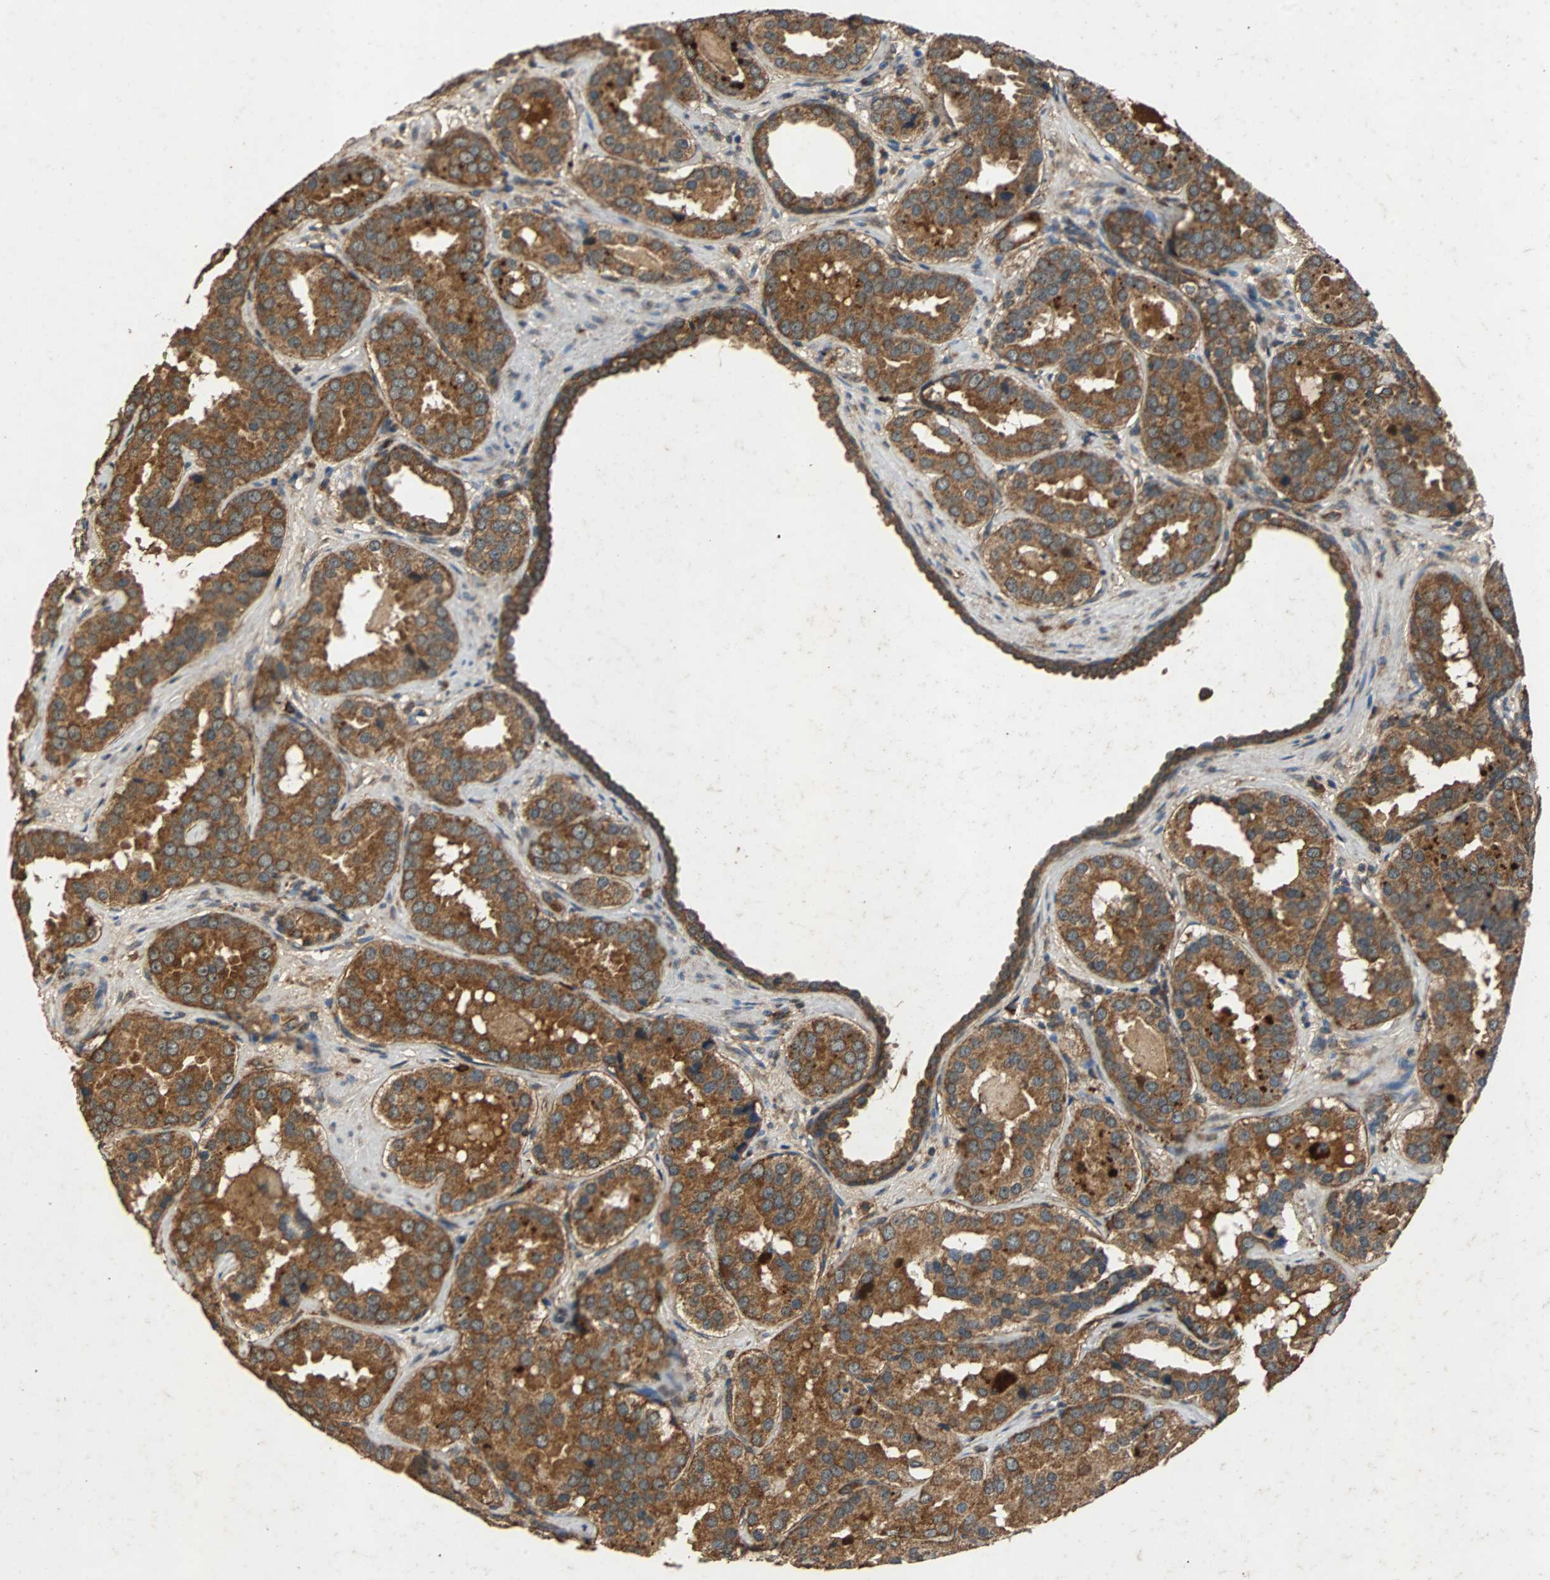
{"staining": {"intensity": "strong", "quantity": ">75%", "location": "cytoplasmic/membranous"}, "tissue": "prostate cancer", "cell_type": "Tumor cells", "image_type": "cancer", "snomed": [{"axis": "morphology", "description": "Adenocarcinoma, Low grade"}, {"axis": "topography", "description": "Prostate"}], "caption": "Immunohistochemical staining of prostate cancer (low-grade adenocarcinoma) demonstrates strong cytoplasmic/membranous protein expression in approximately >75% of tumor cells. The staining was performed using DAB to visualize the protein expression in brown, while the nuclei were stained in blue with hematoxylin (Magnification: 20x).", "gene": "NAA10", "patient": {"sex": "male", "age": 59}}